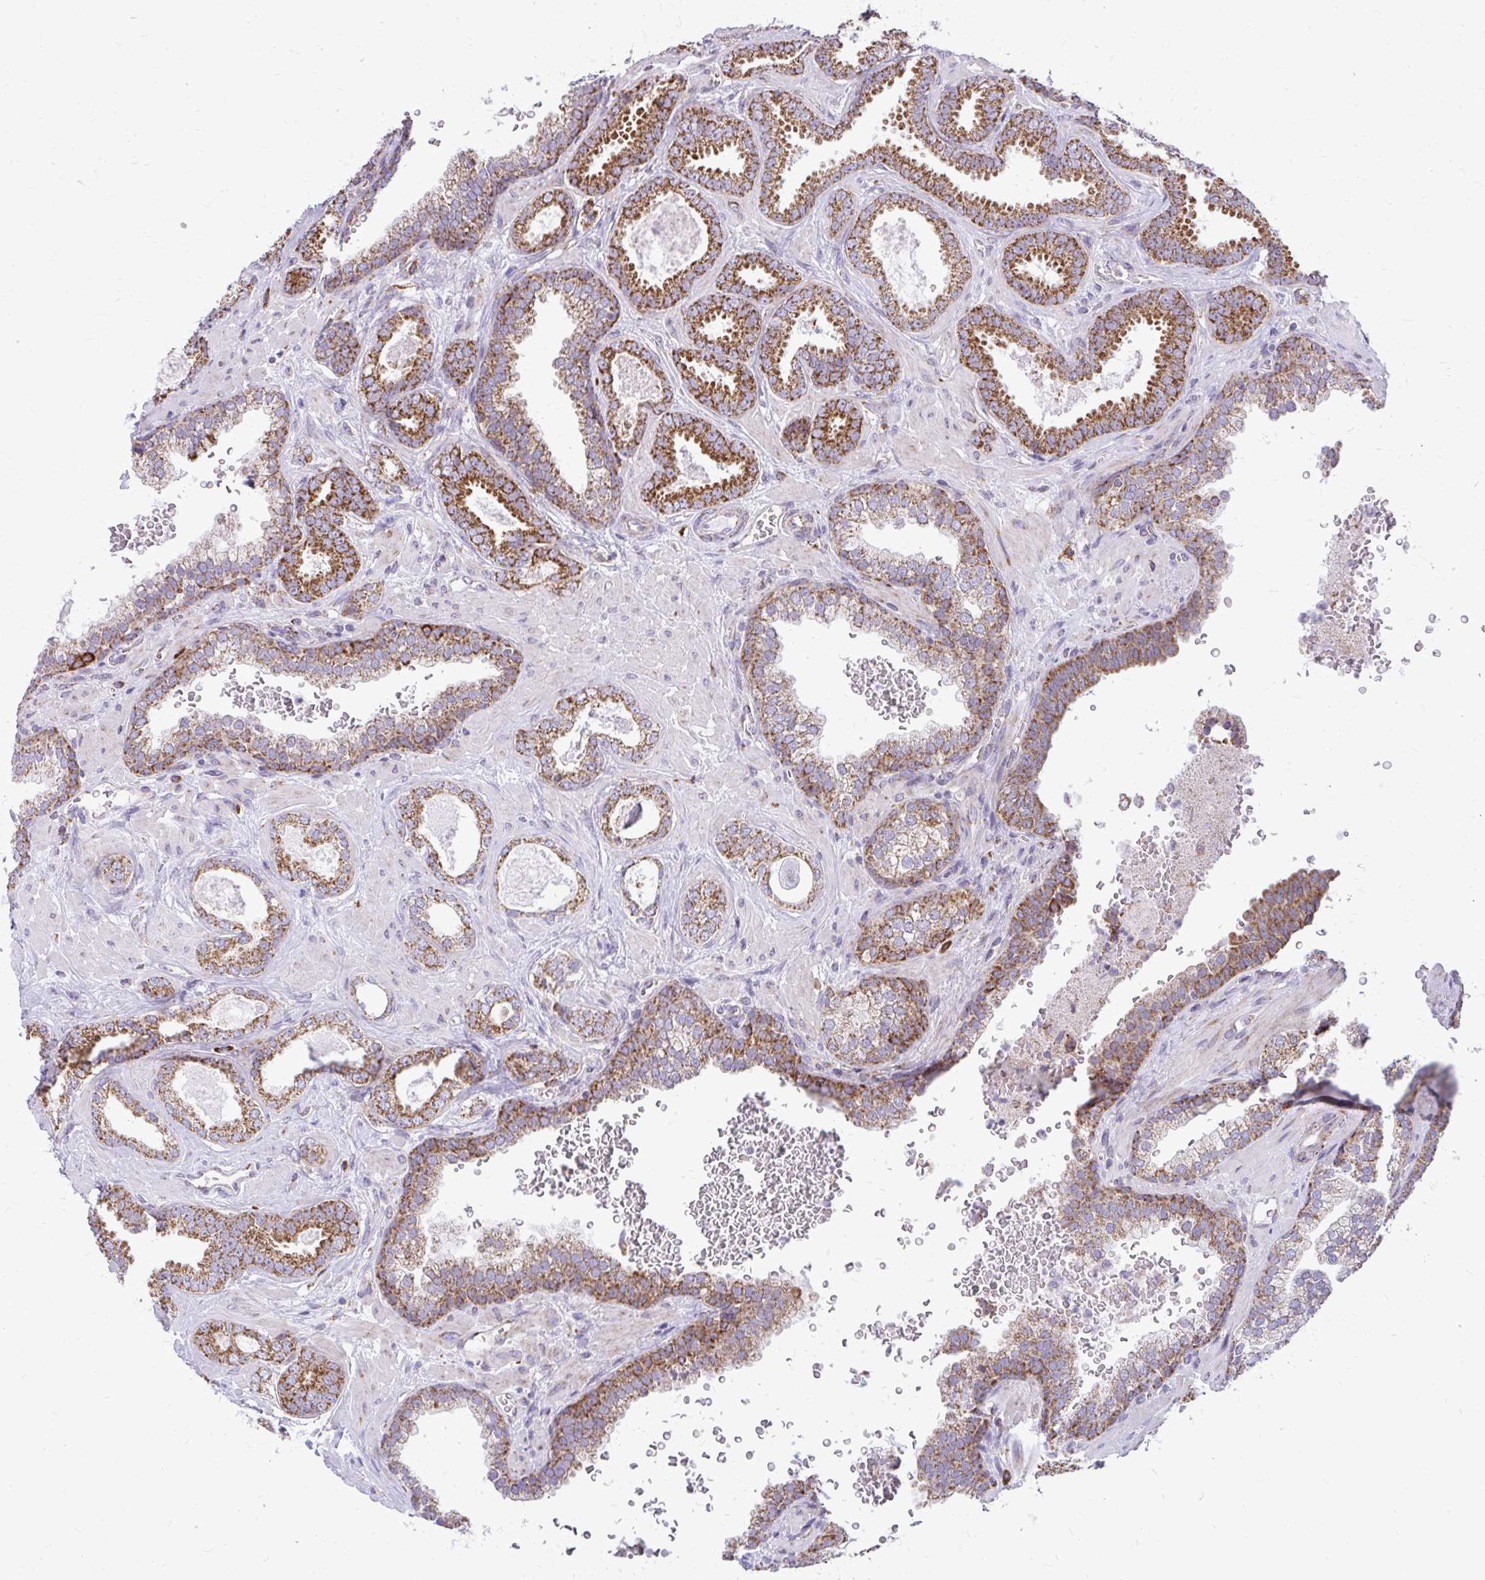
{"staining": {"intensity": "strong", "quantity": ">75%", "location": "cytoplasmic/membranous"}, "tissue": "prostate cancer", "cell_type": "Tumor cells", "image_type": "cancer", "snomed": [{"axis": "morphology", "description": "Adenocarcinoma, High grade"}, {"axis": "topography", "description": "Prostate"}], "caption": "Prostate cancer tissue displays strong cytoplasmic/membranous positivity in approximately >75% of tumor cells (DAB (3,3'-diaminobenzidine) = brown stain, brightfield microscopy at high magnification).", "gene": "IFIT1", "patient": {"sex": "male", "age": 58}}